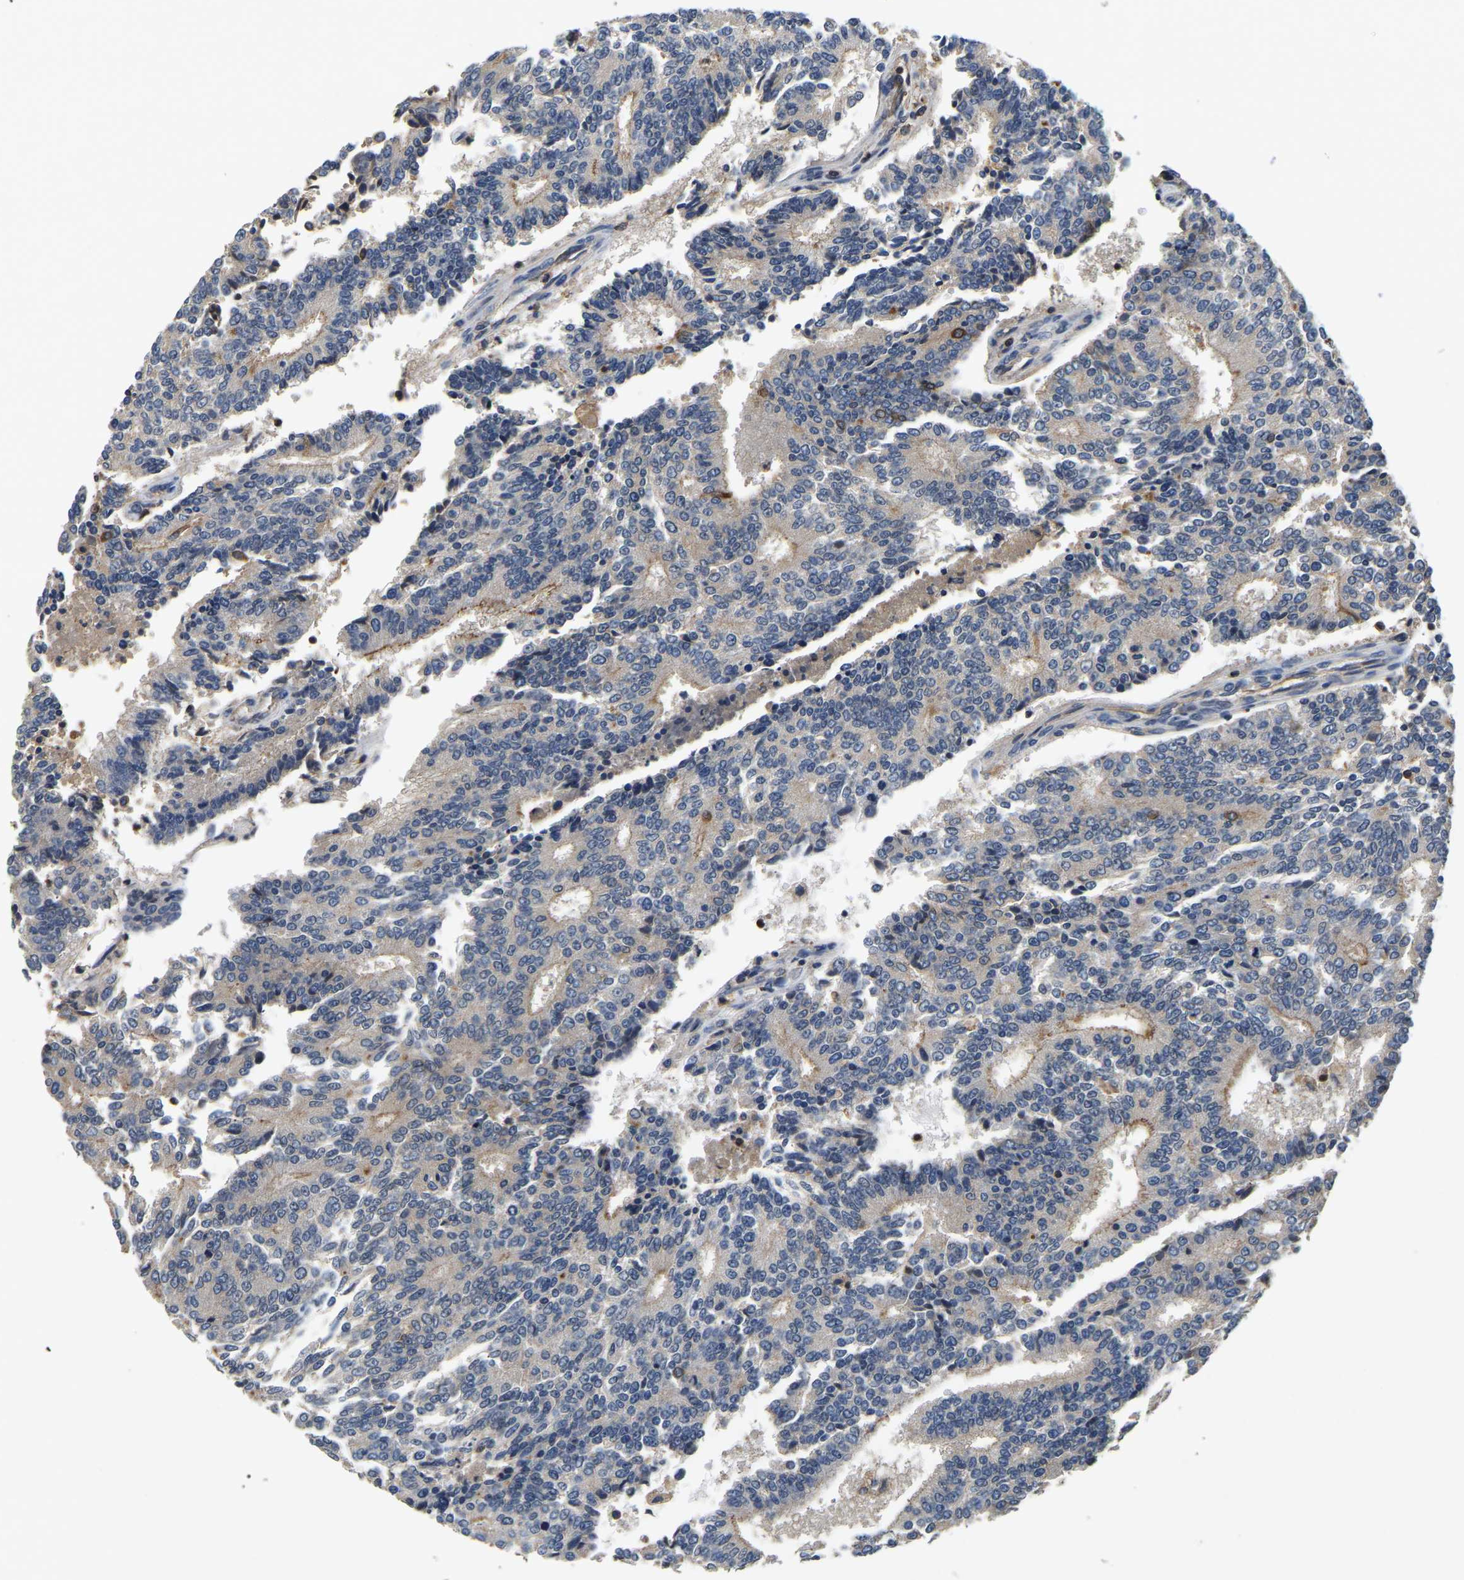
{"staining": {"intensity": "weak", "quantity": "<25%", "location": "cytoplasmic/membranous"}, "tissue": "prostate cancer", "cell_type": "Tumor cells", "image_type": "cancer", "snomed": [{"axis": "morphology", "description": "Normal tissue, NOS"}, {"axis": "morphology", "description": "Adenocarcinoma, High grade"}, {"axis": "topography", "description": "Prostate"}, {"axis": "topography", "description": "Seminal veicle"}], "caption": "Immunohistochemical staining of prostate high-grade adenocarcinoma displays no significant positivity in tumor cells.", "gene": "SMPD2", "patient": {"sex": "male", "age": 55}}